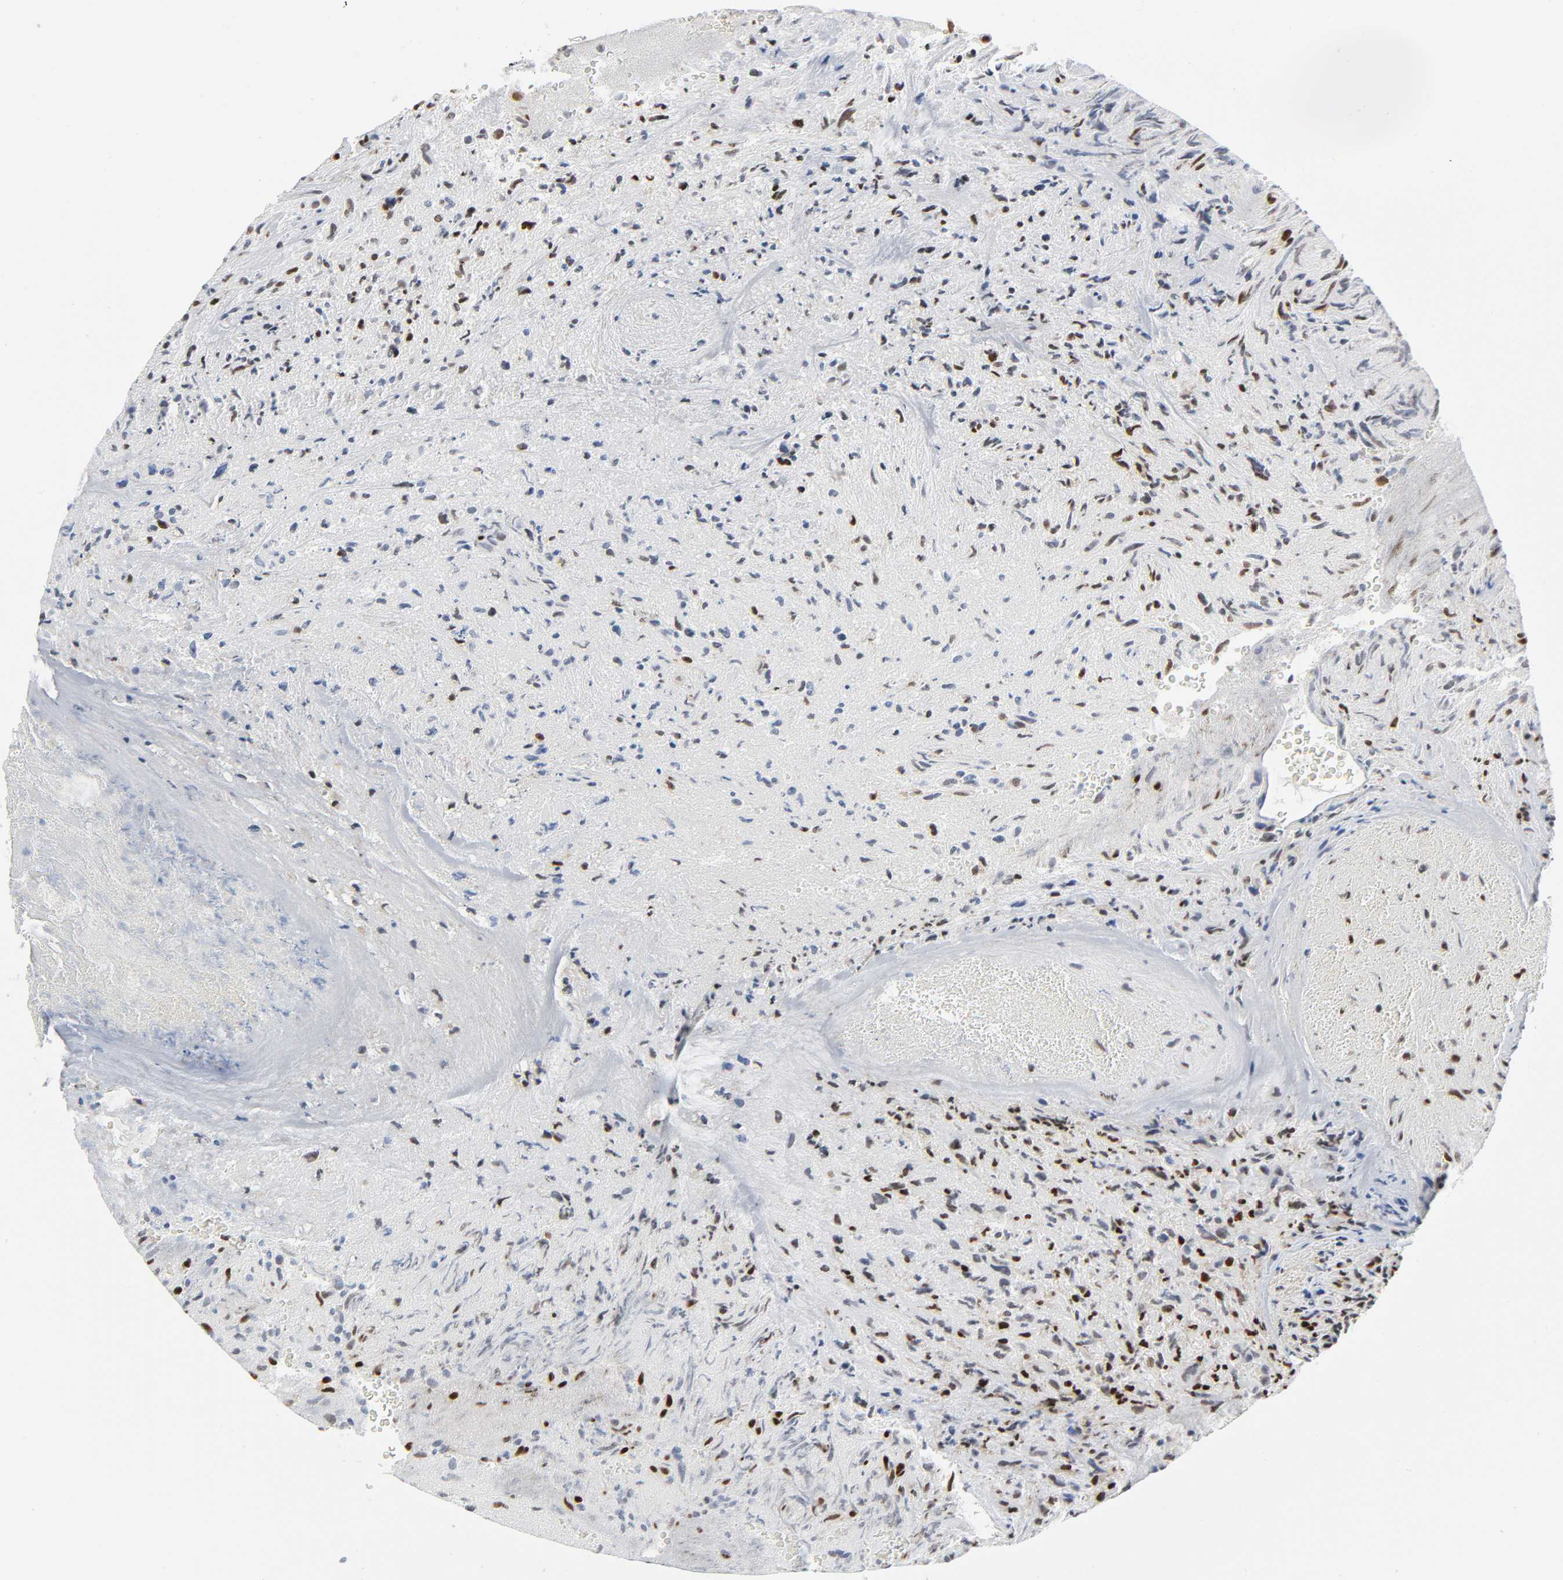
{"staining": {"intensity": "moderate", "quantity": "25%-75%", "location": "nuclear"}, "tissue": "glioma", "cell_type": "Tumor cells", "image_type": "cancer", "snomed": [{"axis": "morphology", "description": "Normal tissue, NOS"}, {"axis": "morphology", "description": "Glioma, malignant, High grade"}, {"axis": "topography", "description": "Cerebral cortex"}], "caption": "Glioma was stained to show a protein in brown. There is medium levels of moderate nuclear expression in approximately 25%-75% of tumor cells. (Brightfield microscopy of DAB IHC at high magnification).", "gene": "WAS", "patient": {"sex": "male", "age": 75}}